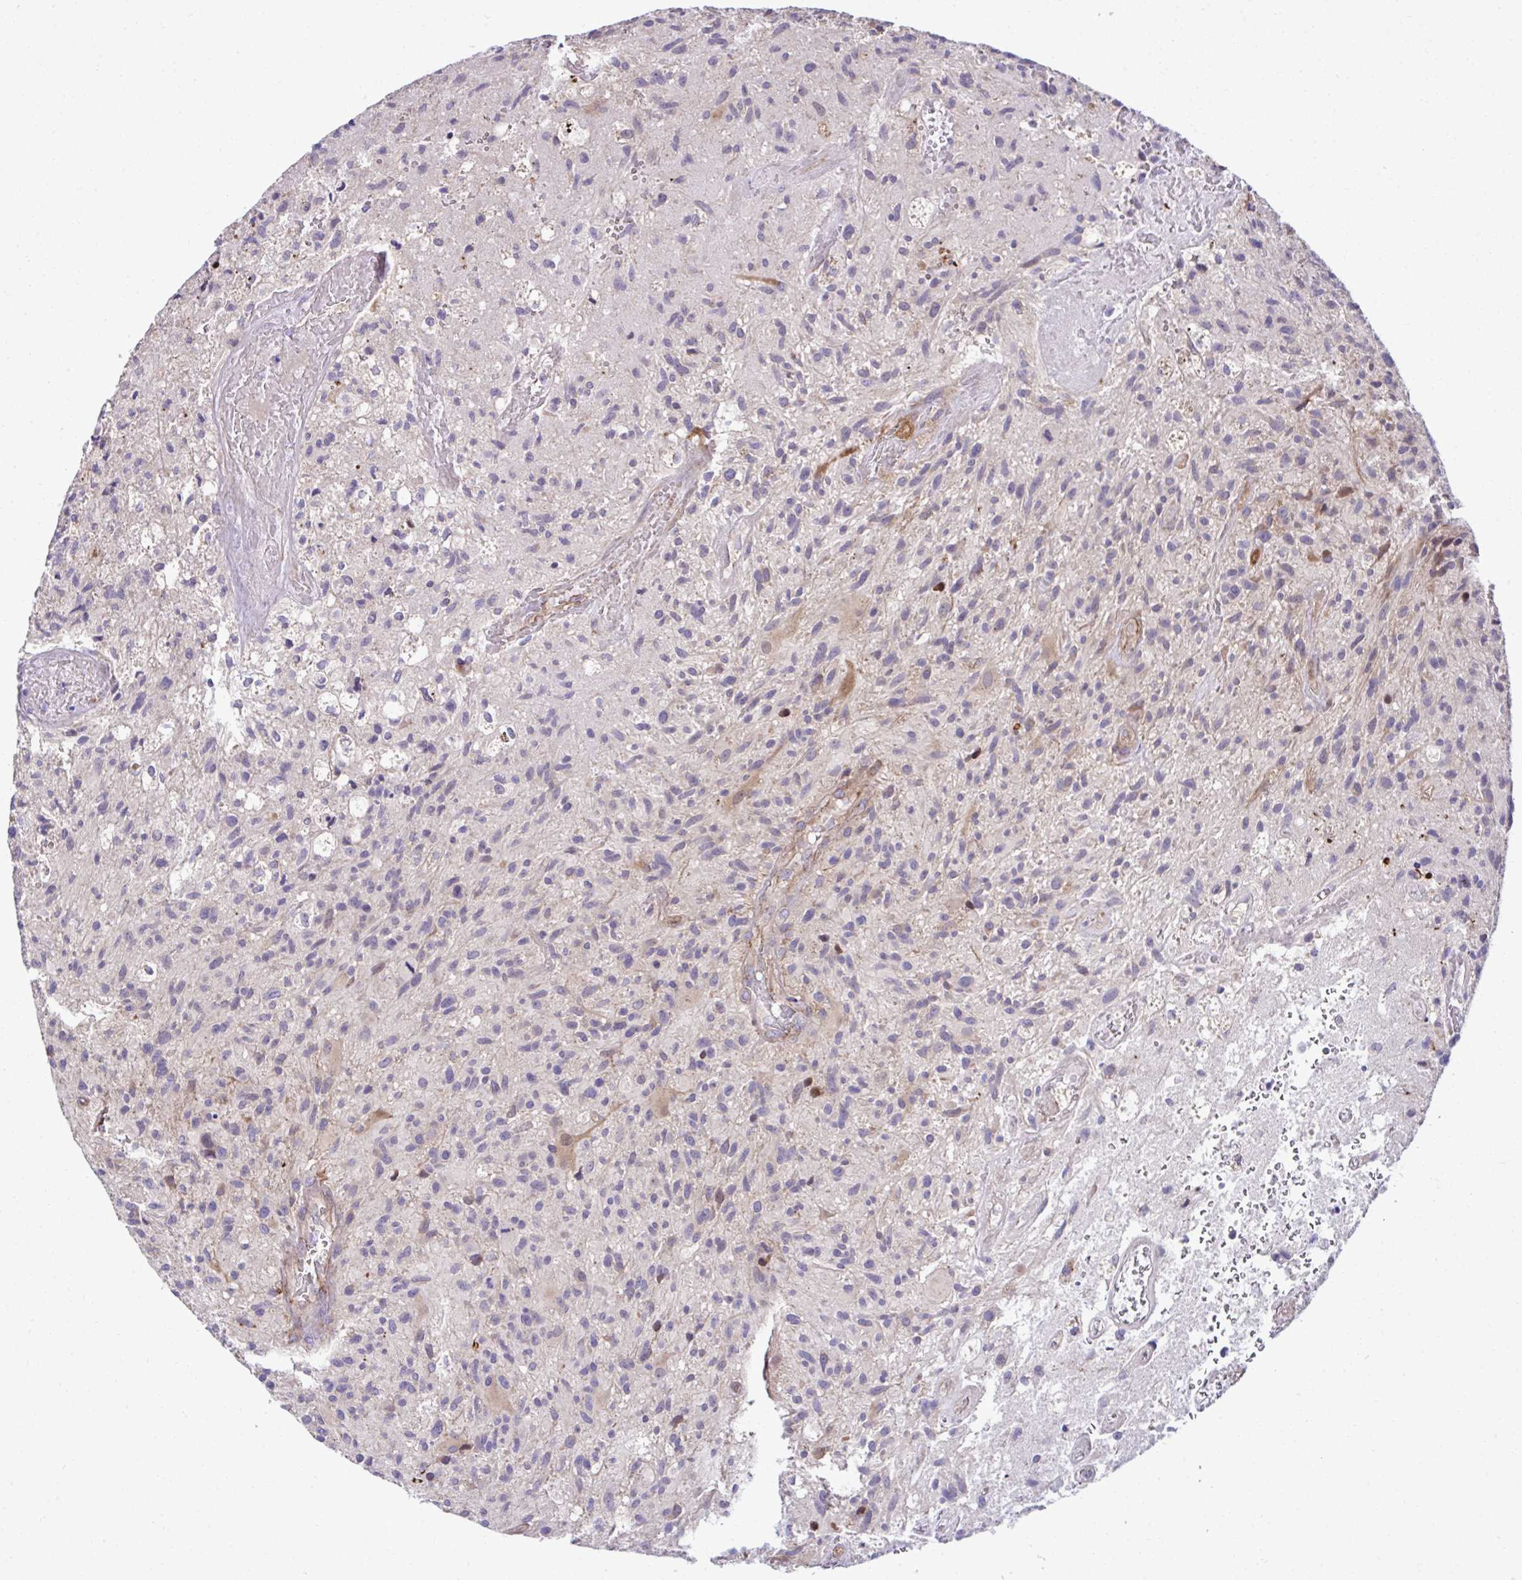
{"staining": {"intensity": "negative", "quantity": "none", "location": "none"}, "tissue": "glioma", "cell_type": "Tumor cells", "image_type": "cancer", "snomed": [{"axis": "morphology", "description": "Glioma, malignant, High grade"}, {"axis": "topography", "description": "Brain"}], "caption": "Photomicrograph shows no protein expression in tumor cells of glioma tissue. (DAB (3,3'-diaminobenzidine) immunohistochemistry with hematoxylin counter stain).", "gene": "TRIM52", "patient": {"sex": "female", "age": 70}}